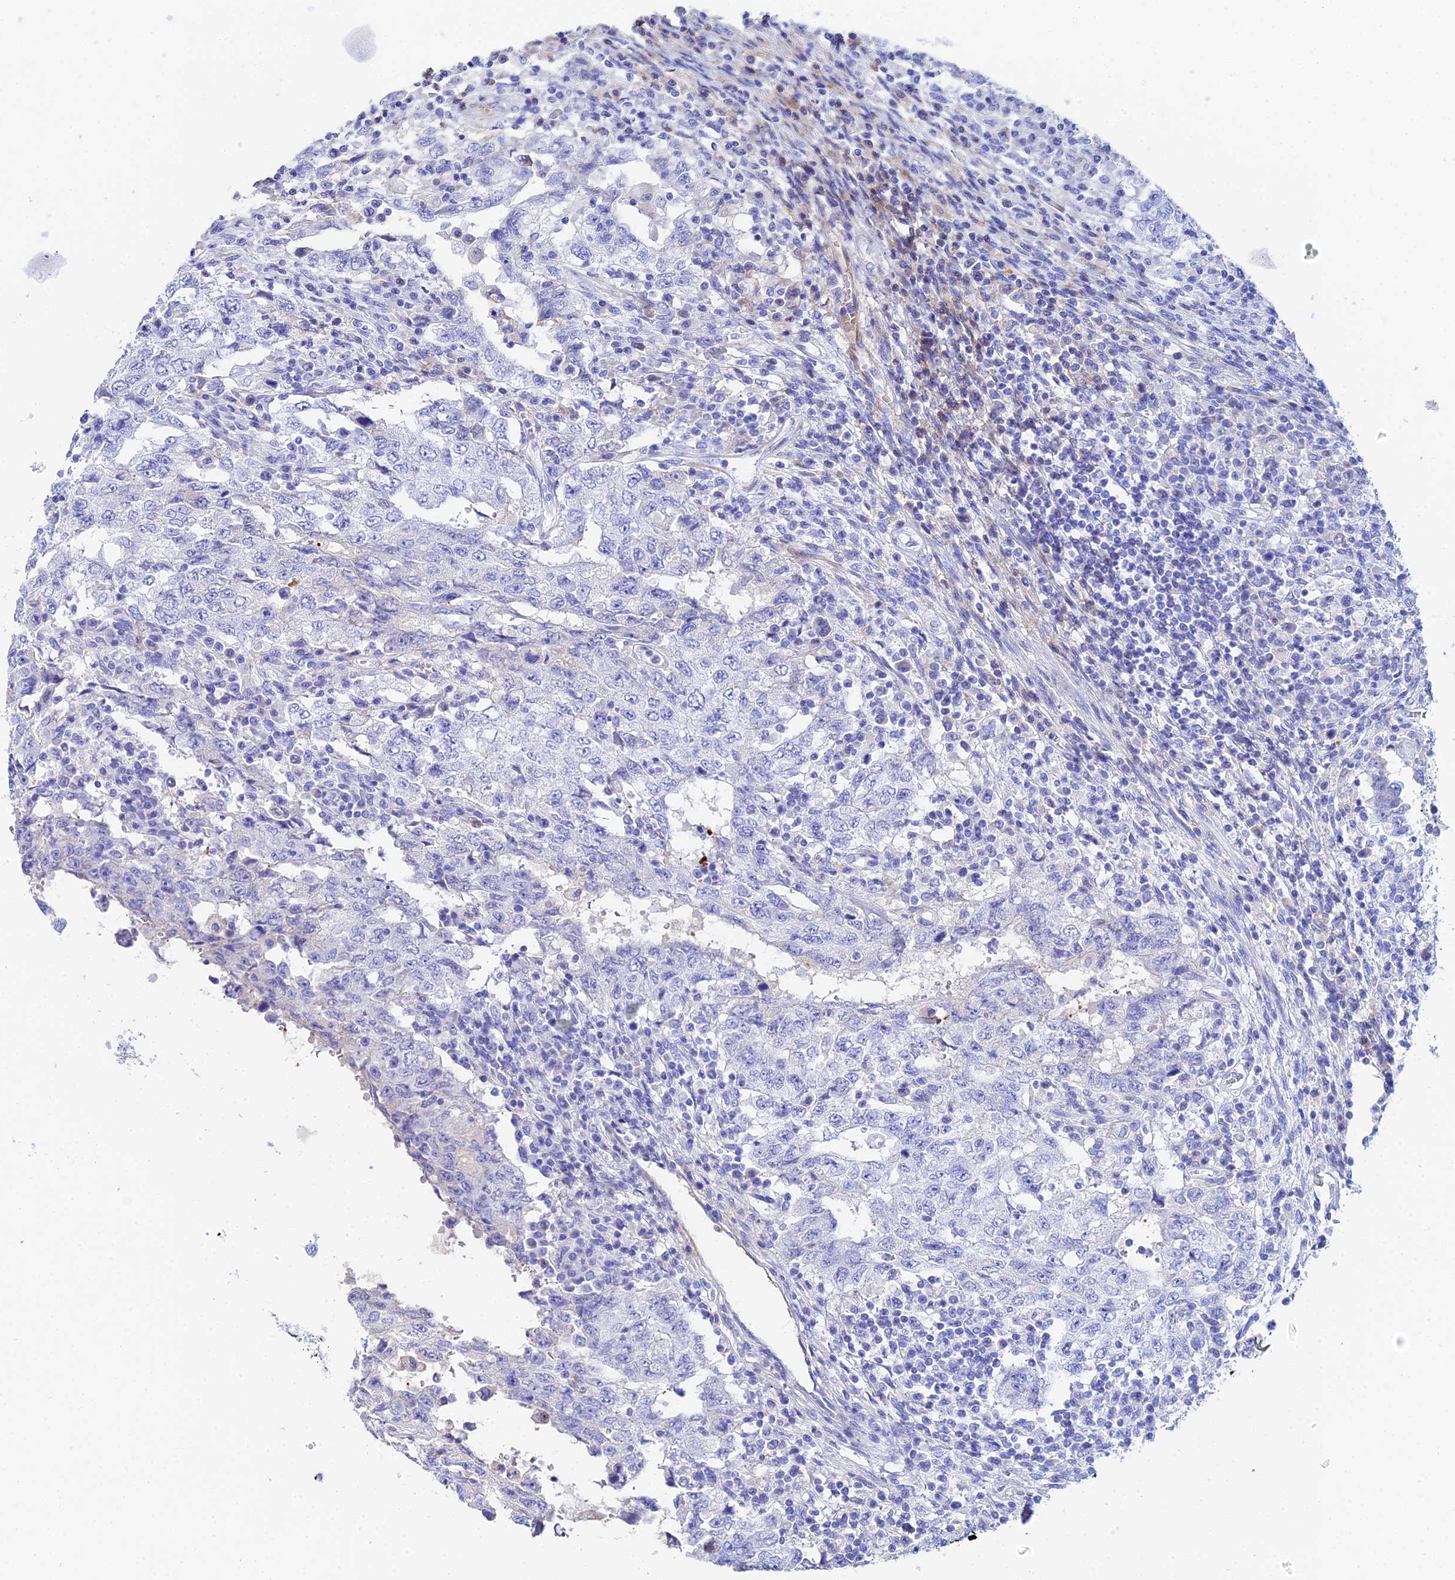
{"staining": {"intensity": "negative", "quantity": "none", "location": "none"}, "tissue": "testis cancer", "cell_type": "Tumor cells", "image_type": "cancer", "snomed": [{"axis": "morphology", "description": "Carcinoma, Embryonal, NOS"}, {"axis": "topography", "description": "Testis"}], "caption": "Immunohistochemistry (IHC) of testis cancer displays no staining in tumor cells.", "gene": "CELA3A", "patient": {"sex": "male", "age": 26}}